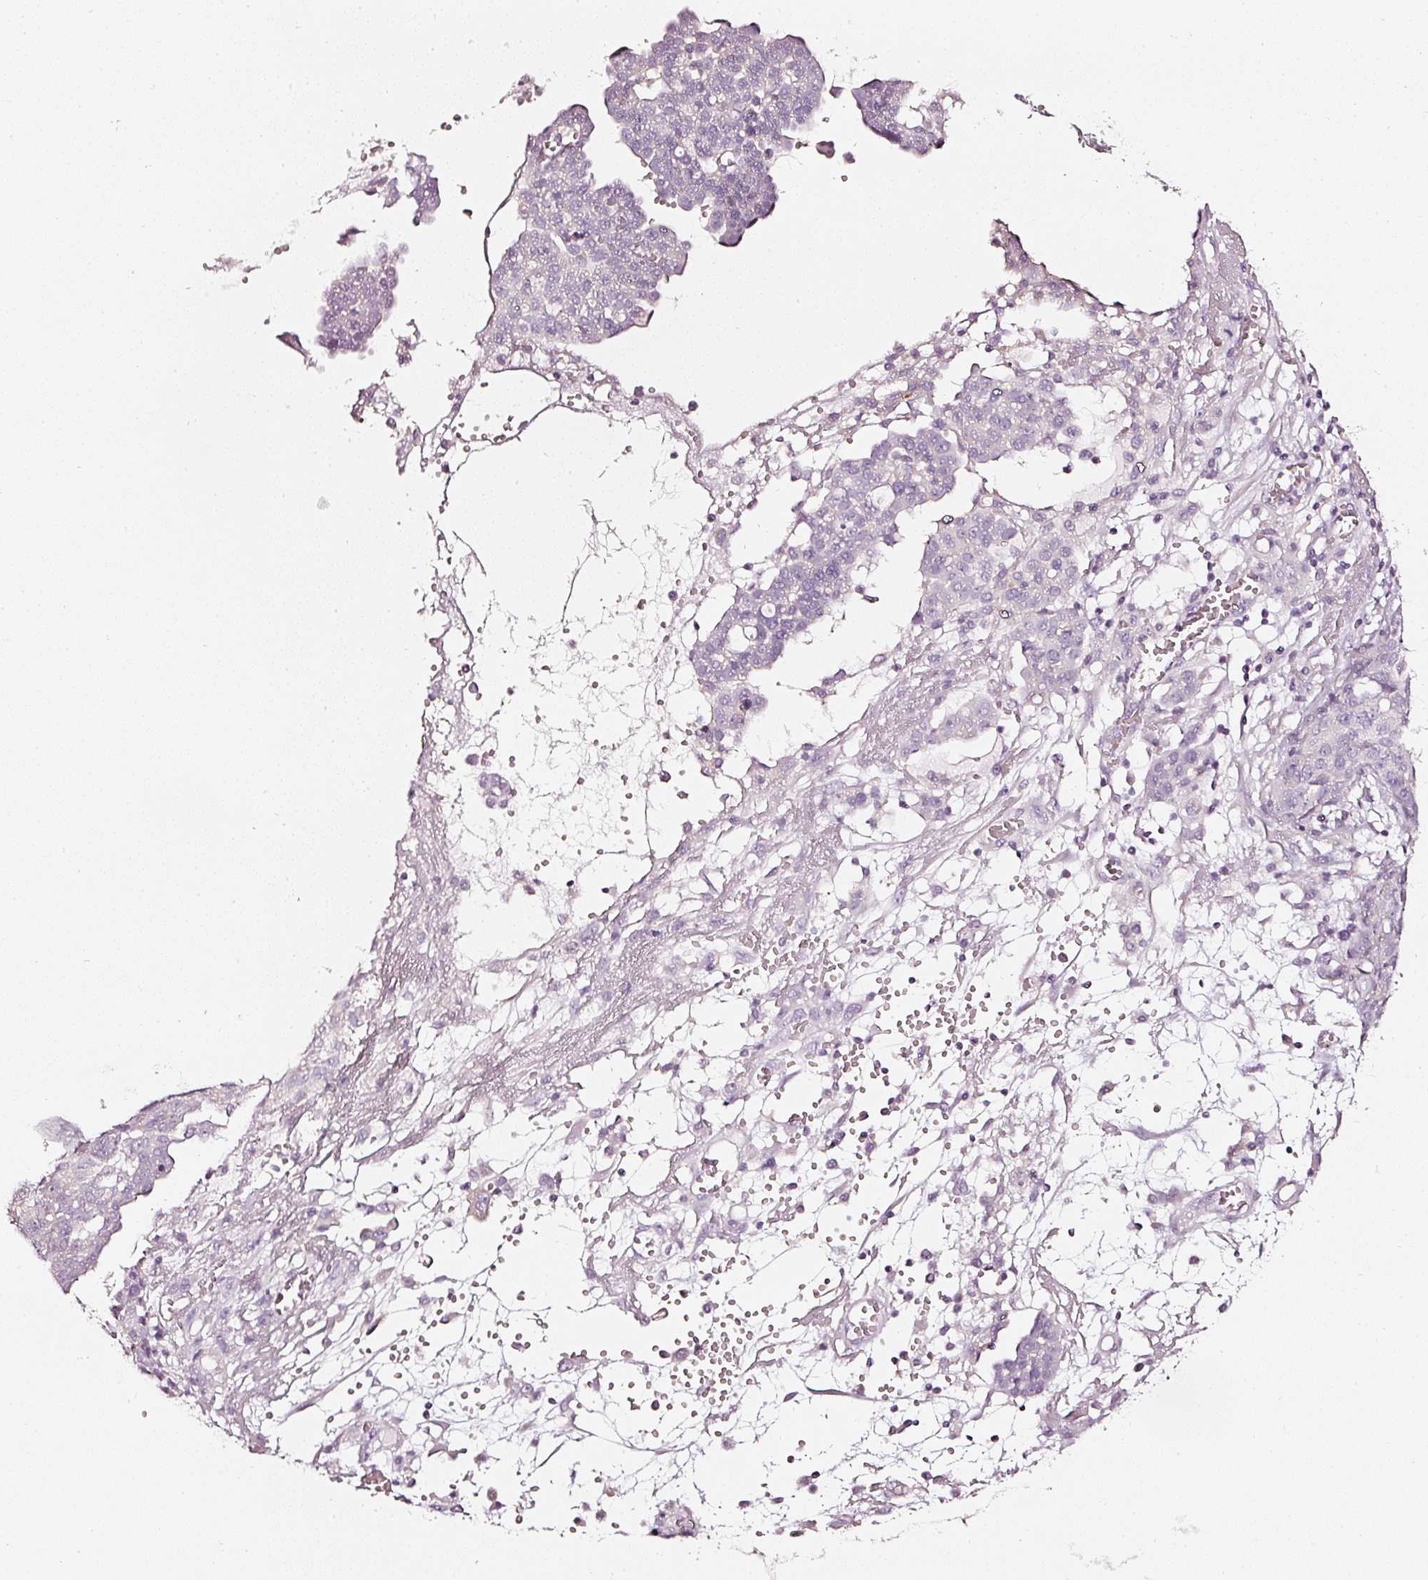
{"staining": {"intensity": "negative", "quantity": "none", "location": "none"}, "tissue": "ovarian cancer", "cell_type": "Tumor cells", "image_type": "cancer", "snomed": [{"axis": "morphology", "description": "Cystadenocarcinoma, serous, NOS"}, {"axis": "topography", "description": "Soft tissue"}, {"axis": "topography", "description": "Ovary"}], "caption": "Tumor cells are negative for protein expression in human serous cystadenocarcinoma (ovarian).", "gene": "CNP", "patient": {"sex": "female", "age": 57}}